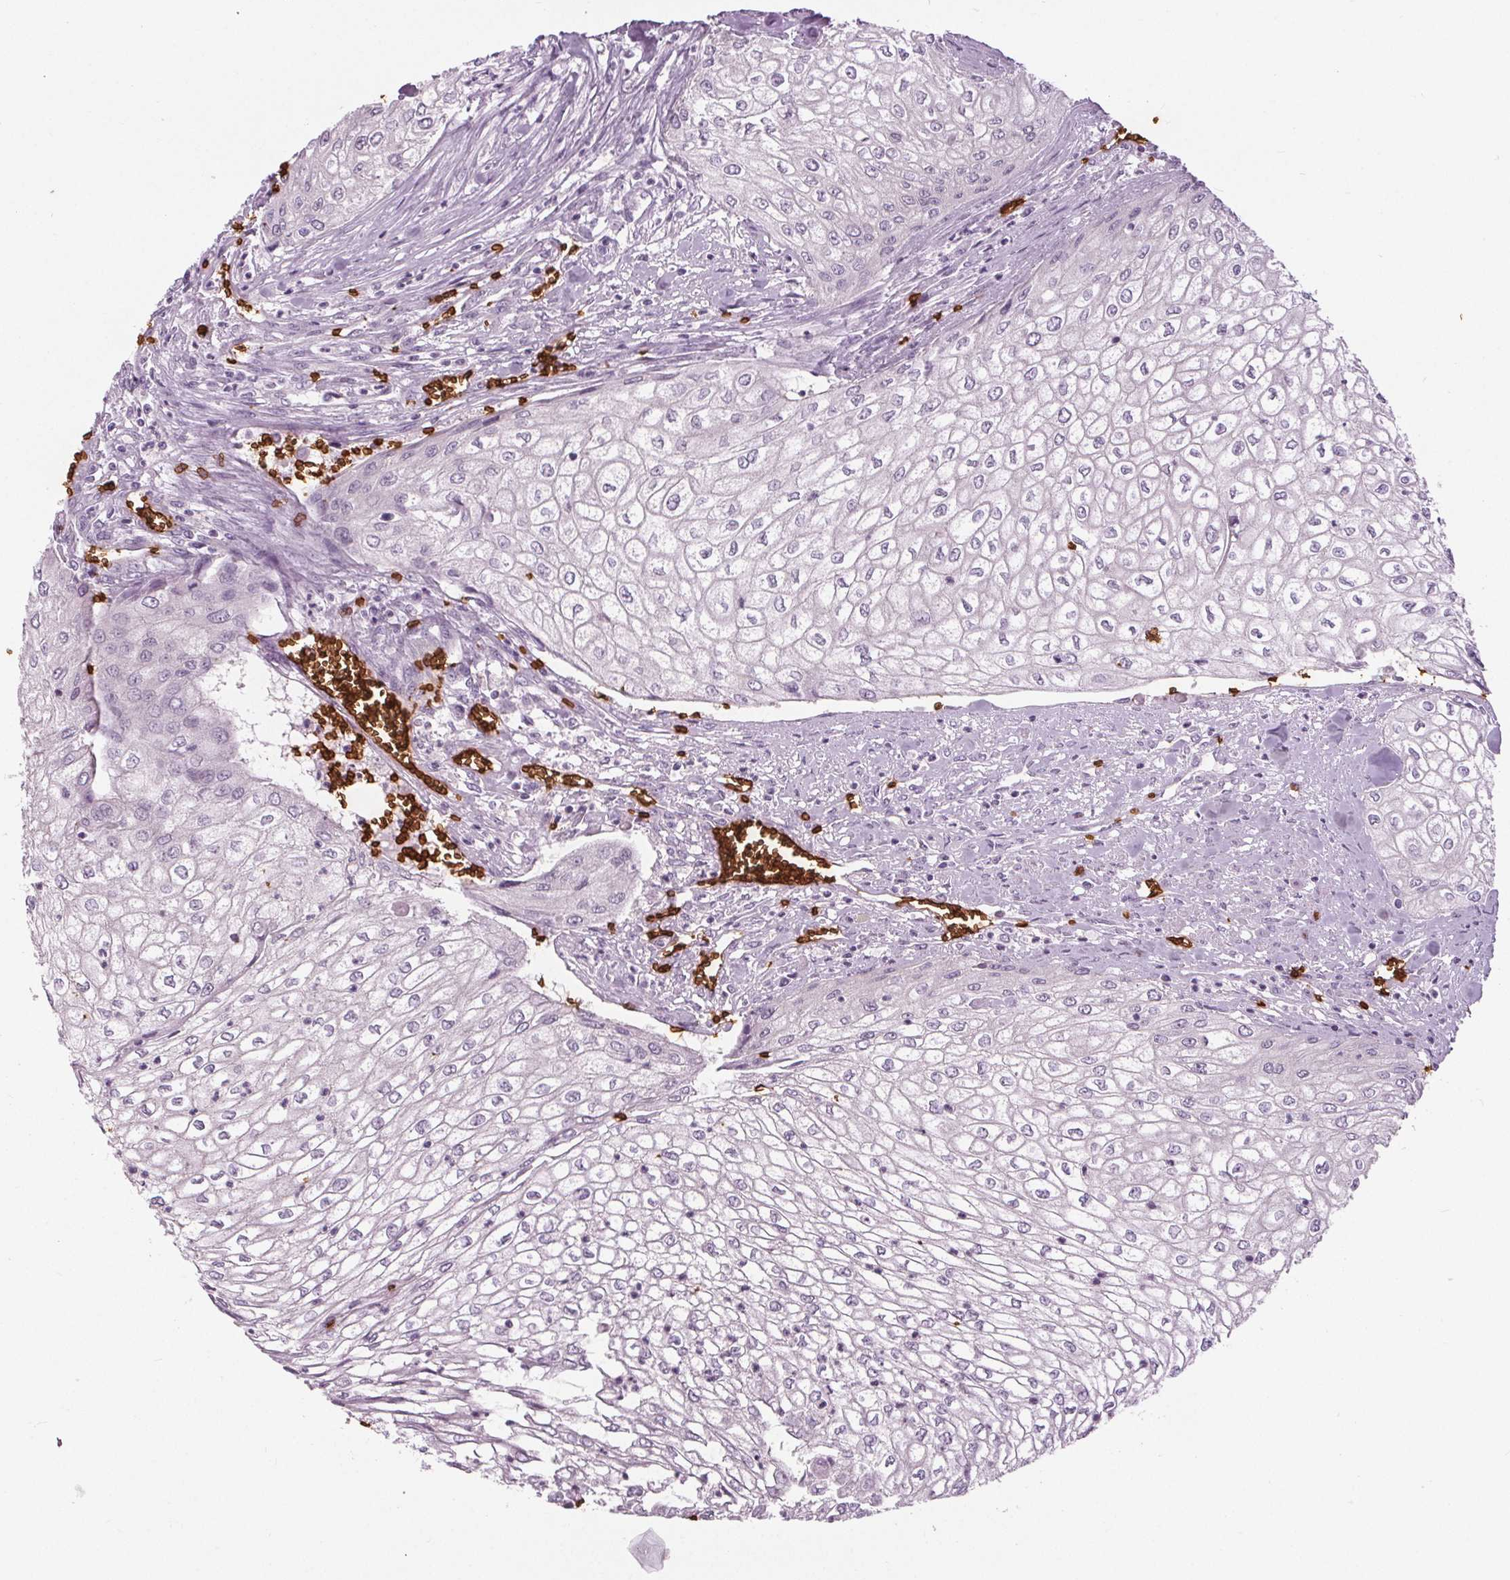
{"staining": {"intensity": "negative", "quantity": "none", "location": "none"}, "tissue": "urothelial cancer", "cell_type": "Tumor cells", "image_type": "cancer", "snomed": [{"axis": "morphology", "description": "Urothelial carcinoma, High grade"}, {"axis": "topography", "description": "Urinary bladder"}], "caption": "A high-resolution micrograph shows immunohistochemistry (IHC) staining of high-grade urothelial carcinoma, which demonstrates no significant positivity in tumor cells.", "gene": "SLC4A1", "patient": {"sex": "male", "age": 62}}